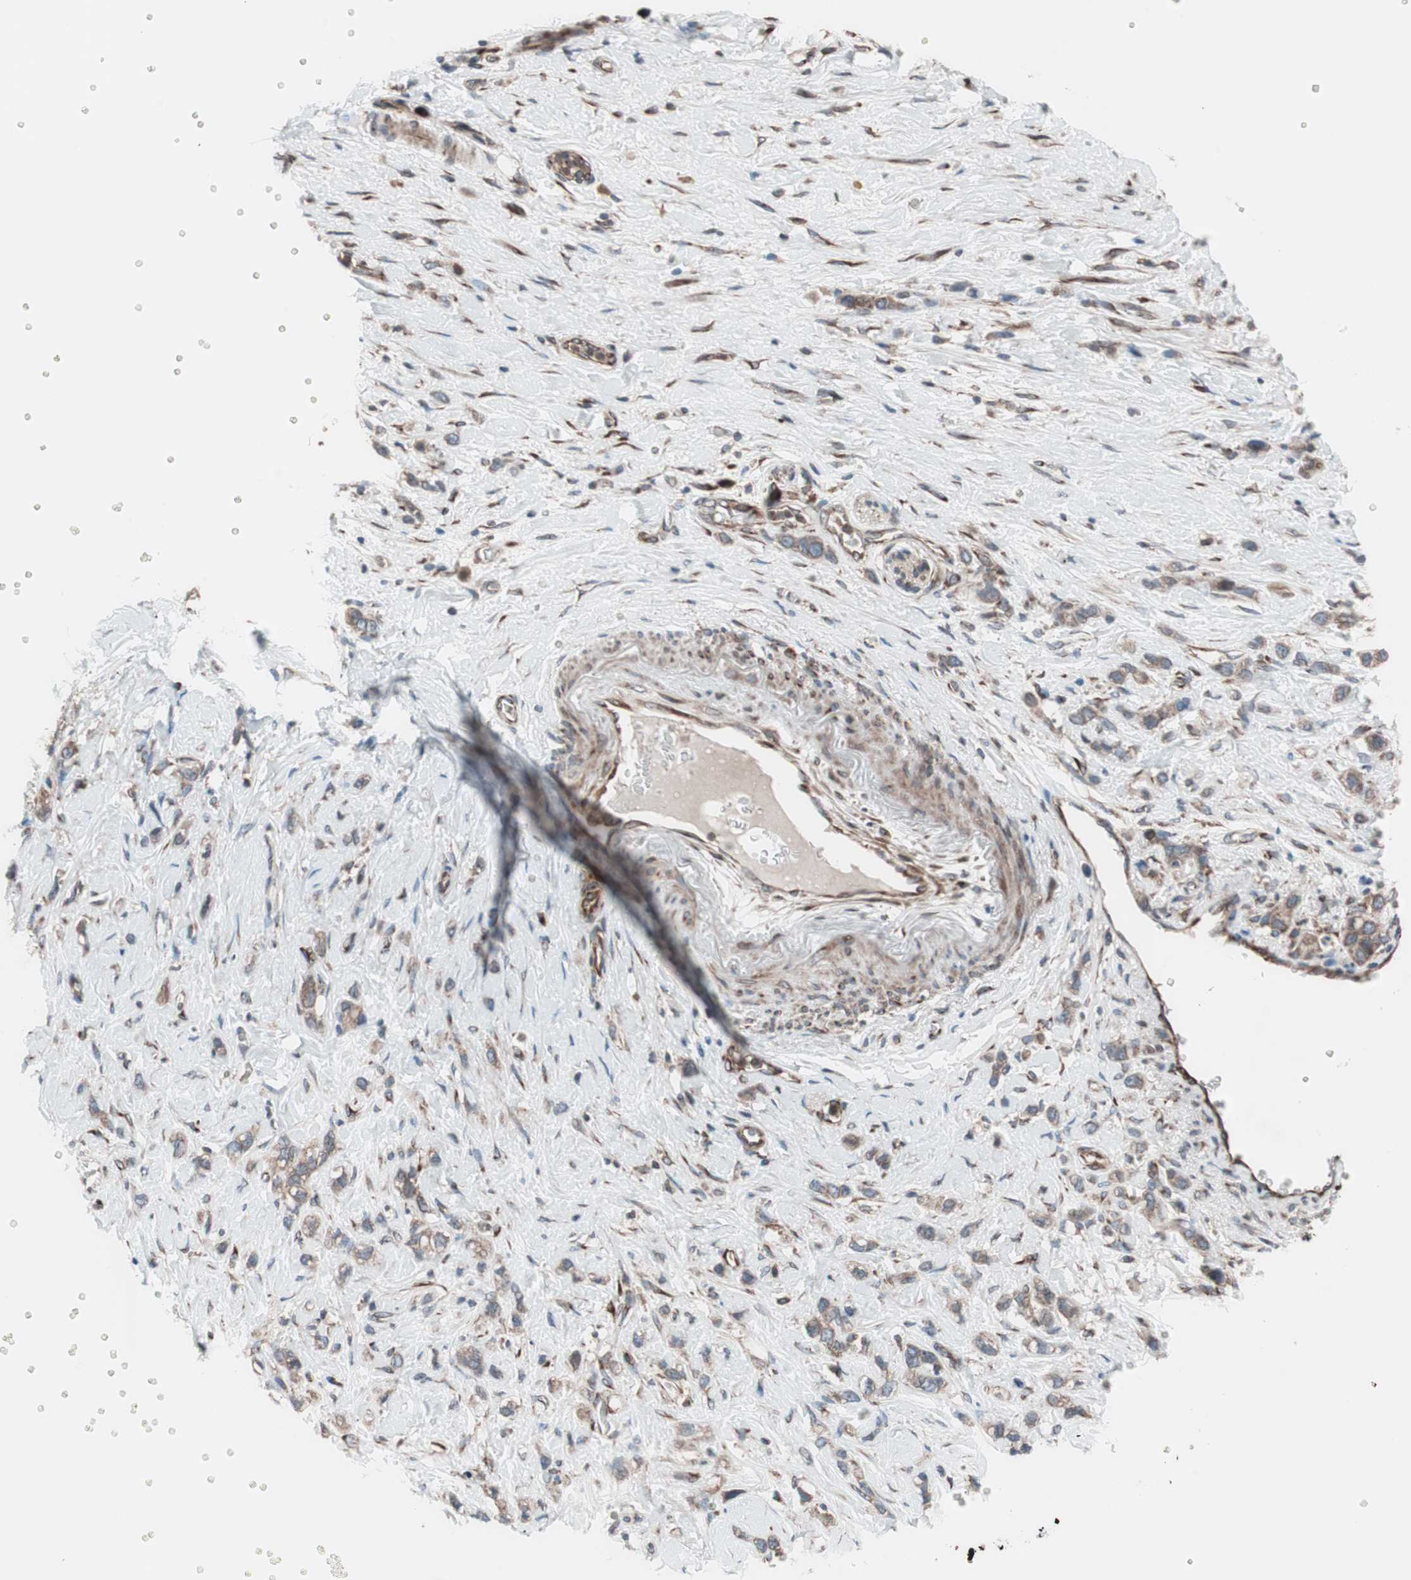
{"staining": {"intensity": "moderate", "quantity": ">75%", "location": "cytoplasmic/membranous"}, "tissue": "stomach cancer", "cell_type": "Tumor cells", "image_type": "cancer", "snomed": [{"axis": "morphology", "description": "Normal tissue, NOS"}, {"axis": "morphology", "description": "Adenocarcinoma, NOS"}, {"axis": "morphology", "description": "Adenocarcinoma, High grade"}, {"axis": "topography", "description": "Stomach, upper"}, {"axis": "topography", "description": "Stomach"}], "caption": "A brown stain labels moderate cytoplasmic/membranous expression of a protein in human stomach cancer tumor cells.", "gene": "SEC31A", "patient": {"sex": "female", "age": 65}}